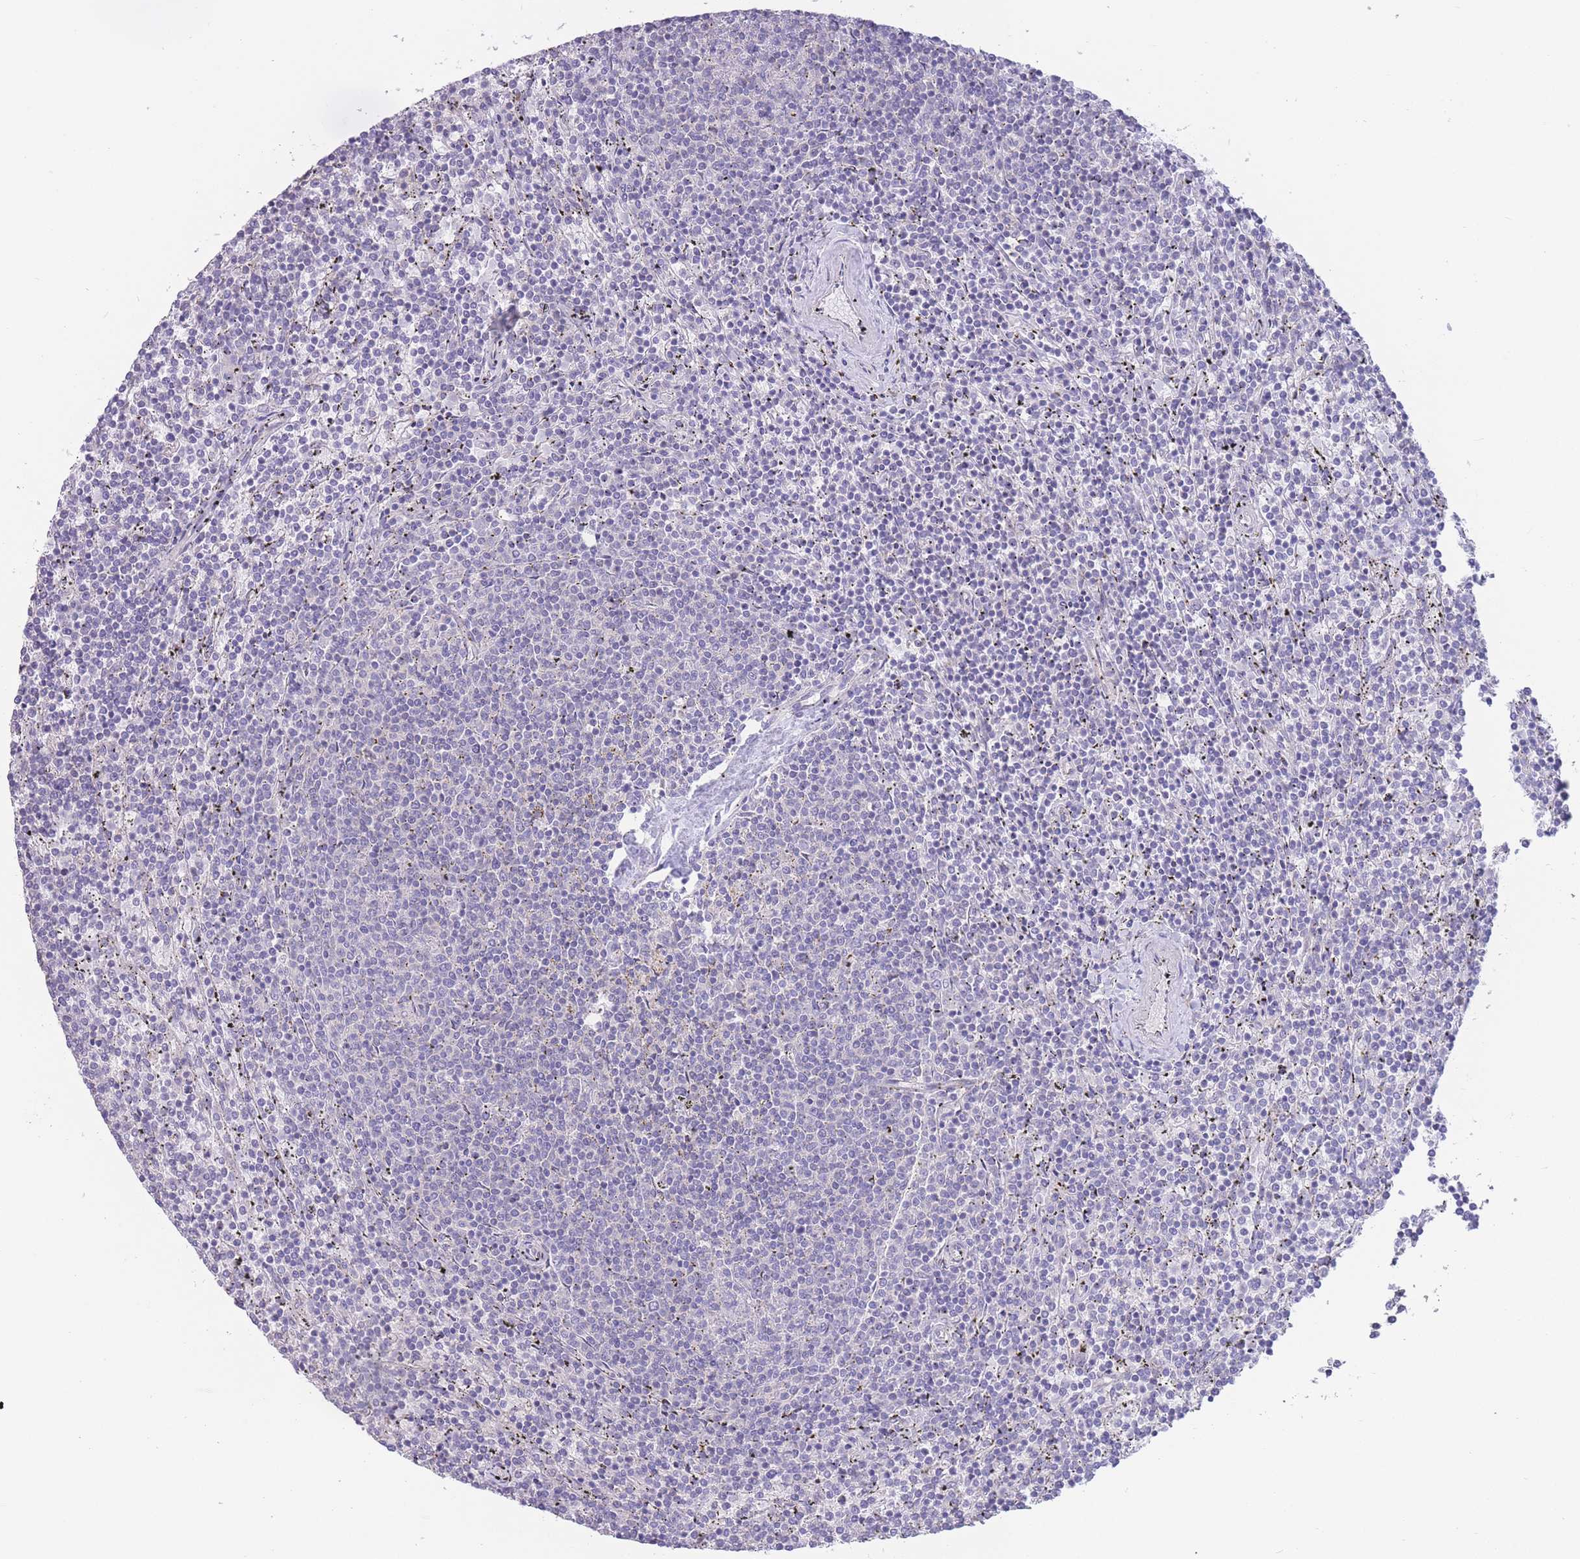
{"staining": {"intensity": "negative", "quantity": "none", "location": "none"}, "tissue": "lymphoma", "cell_type": "Tumor cells", "image_type": "cancer", "snomed": [{"axis": "morphology", "description": "Malignant lymphoma, non-Hodgkin's type, Low grade"}, {"axis": "topography", "description": "Spleen"}], "caption": "Immunohistochemistry histopathology image of neoplastic tissue: human low-grade malignant lymphoma, non-Hodgkin's type stained with DAB demonstrates no significant protein staining in tumor cells. The staining is performed using DAB brown chromogen with nuclei counter-stained in using hematoxylin.", "gene": "ALS2CL", "patient": {"sex": "female", "age": 50}}